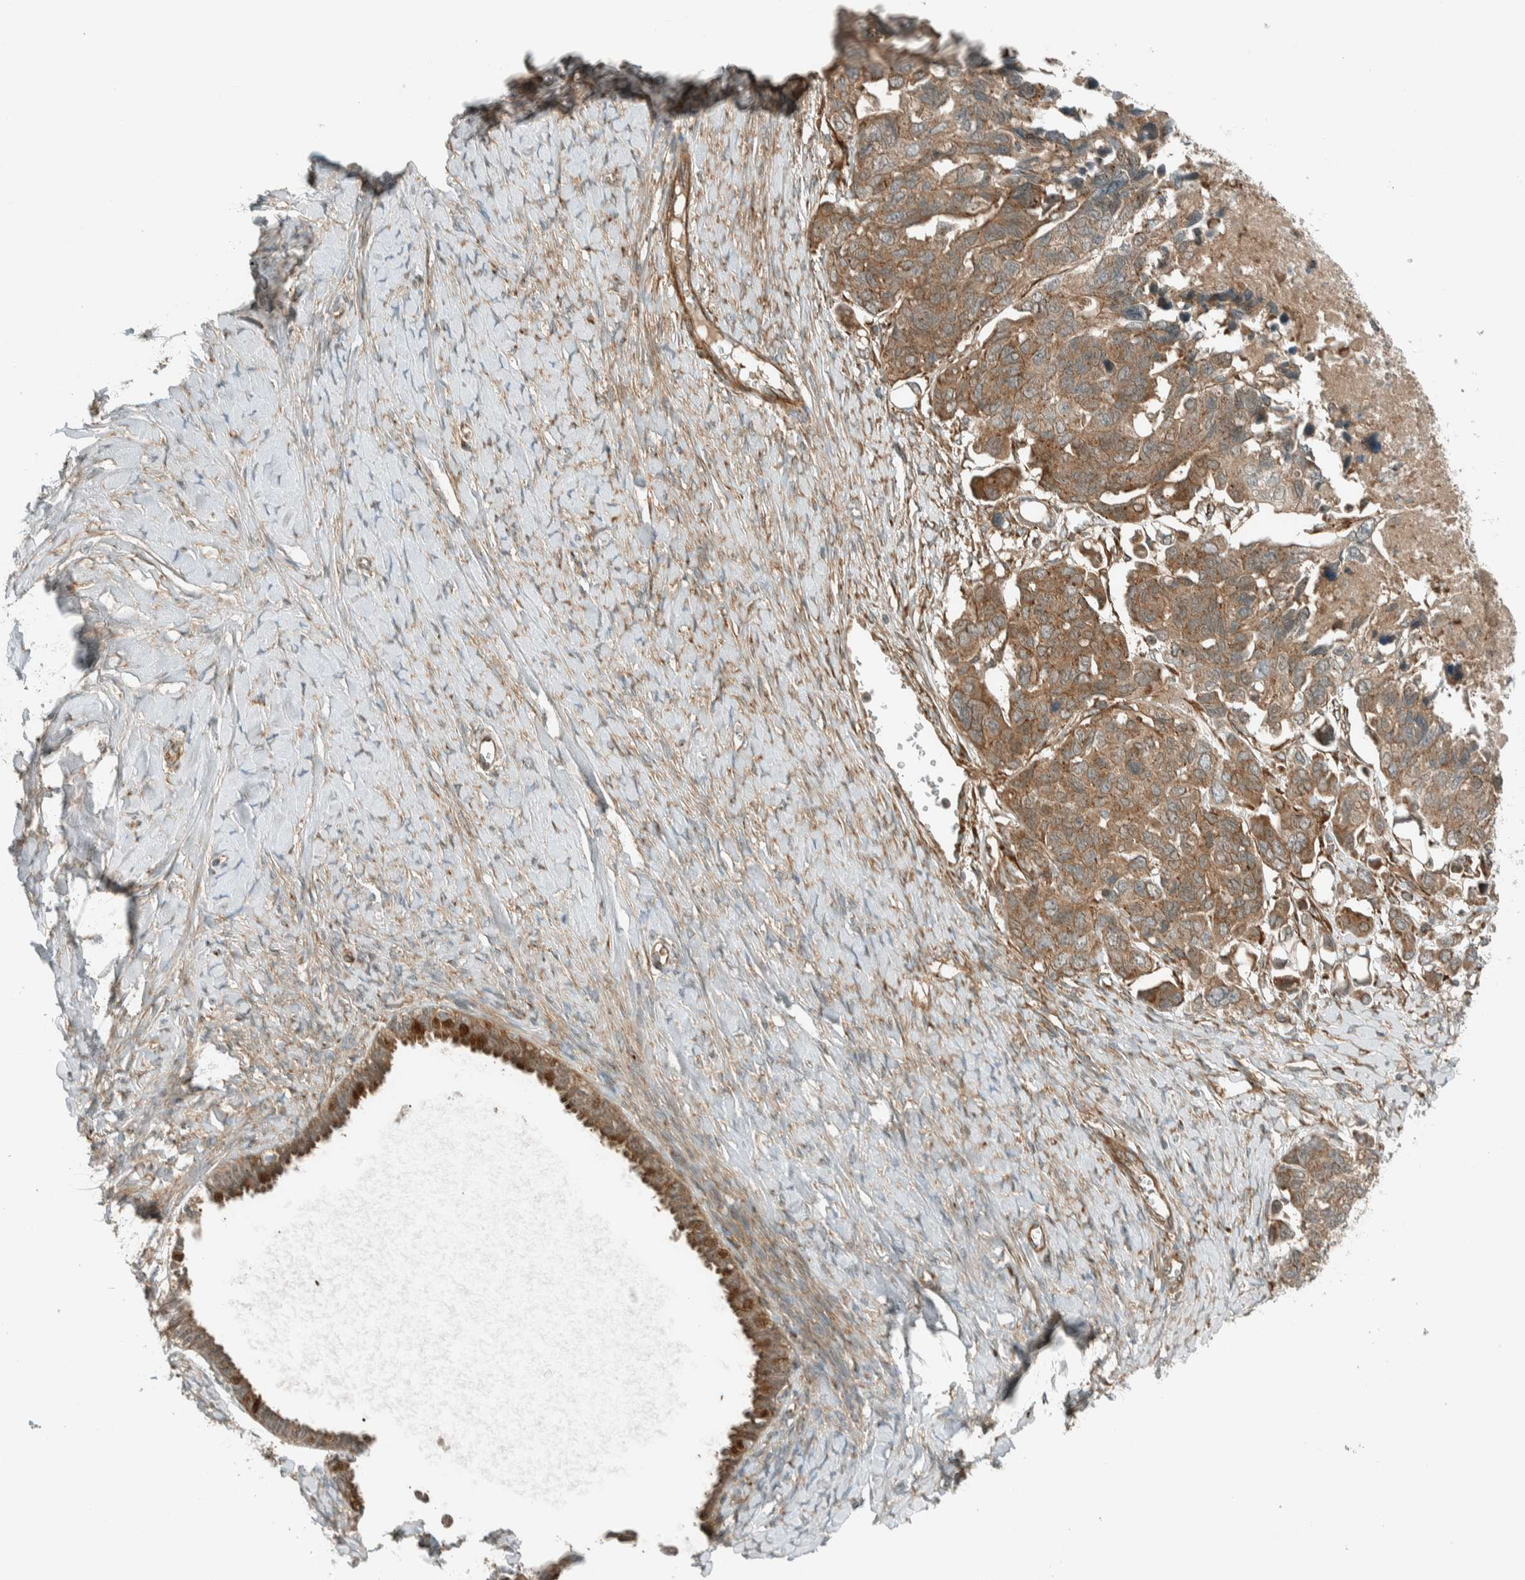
{"staining": {"intensity": "moderate", "quantity": ">75%", "location": "cytoplasmic/membranous"}, "tissue": "ovarian cancer", "cell_type": "Tumor cells", "image_type": "cancer", "snomed": [{"axis": "morphology", "description": "Cystadenocarcinoma, serous, NOS"}, {"axis": "topography", "description": "Ovary"}], "caption": "Ovarian cancer (serous cystadenocarcinoma) stained with a protein marker displays moderate staining in tumor cells.", "gene": "EXOC7", "patient": {"sex": "female", "age": 79}}